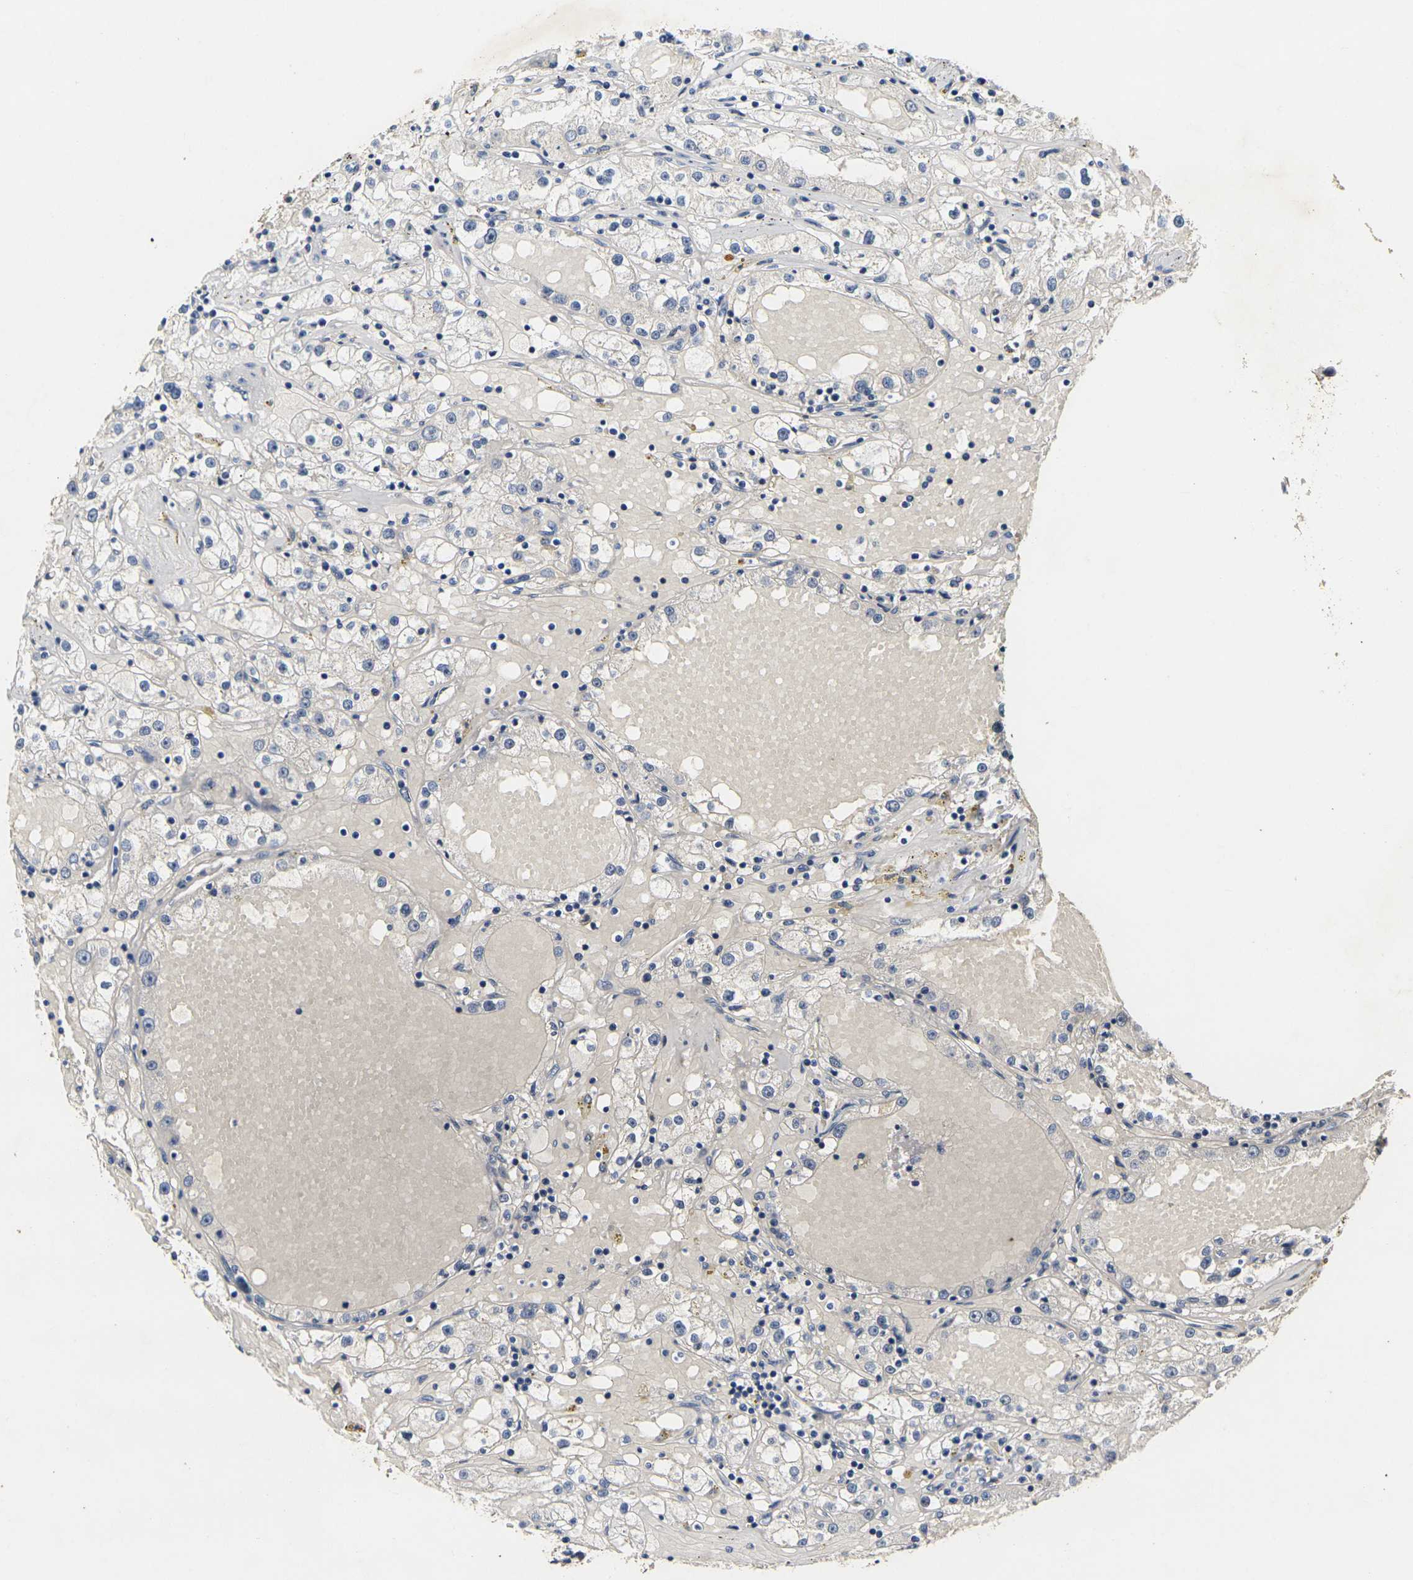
{"staining": {"intensity": "negative", "quantity": "none", "location": "none"}, "tissue": "renal cancer", "cell_type": "Tumor cells", "image_type": "cancer", "snomed": [{"axis": "morphology", "description": "Adenocarcinoma, NOS"}, {"axis": "topography", "description": "Kidney"}], "caption": "Immunohistochemical staining of renal adenocarcinoma reveals no significant positivity in tumor cells.", "gene": "NOCT", "patient": {"sex": "male", "age": 56}}